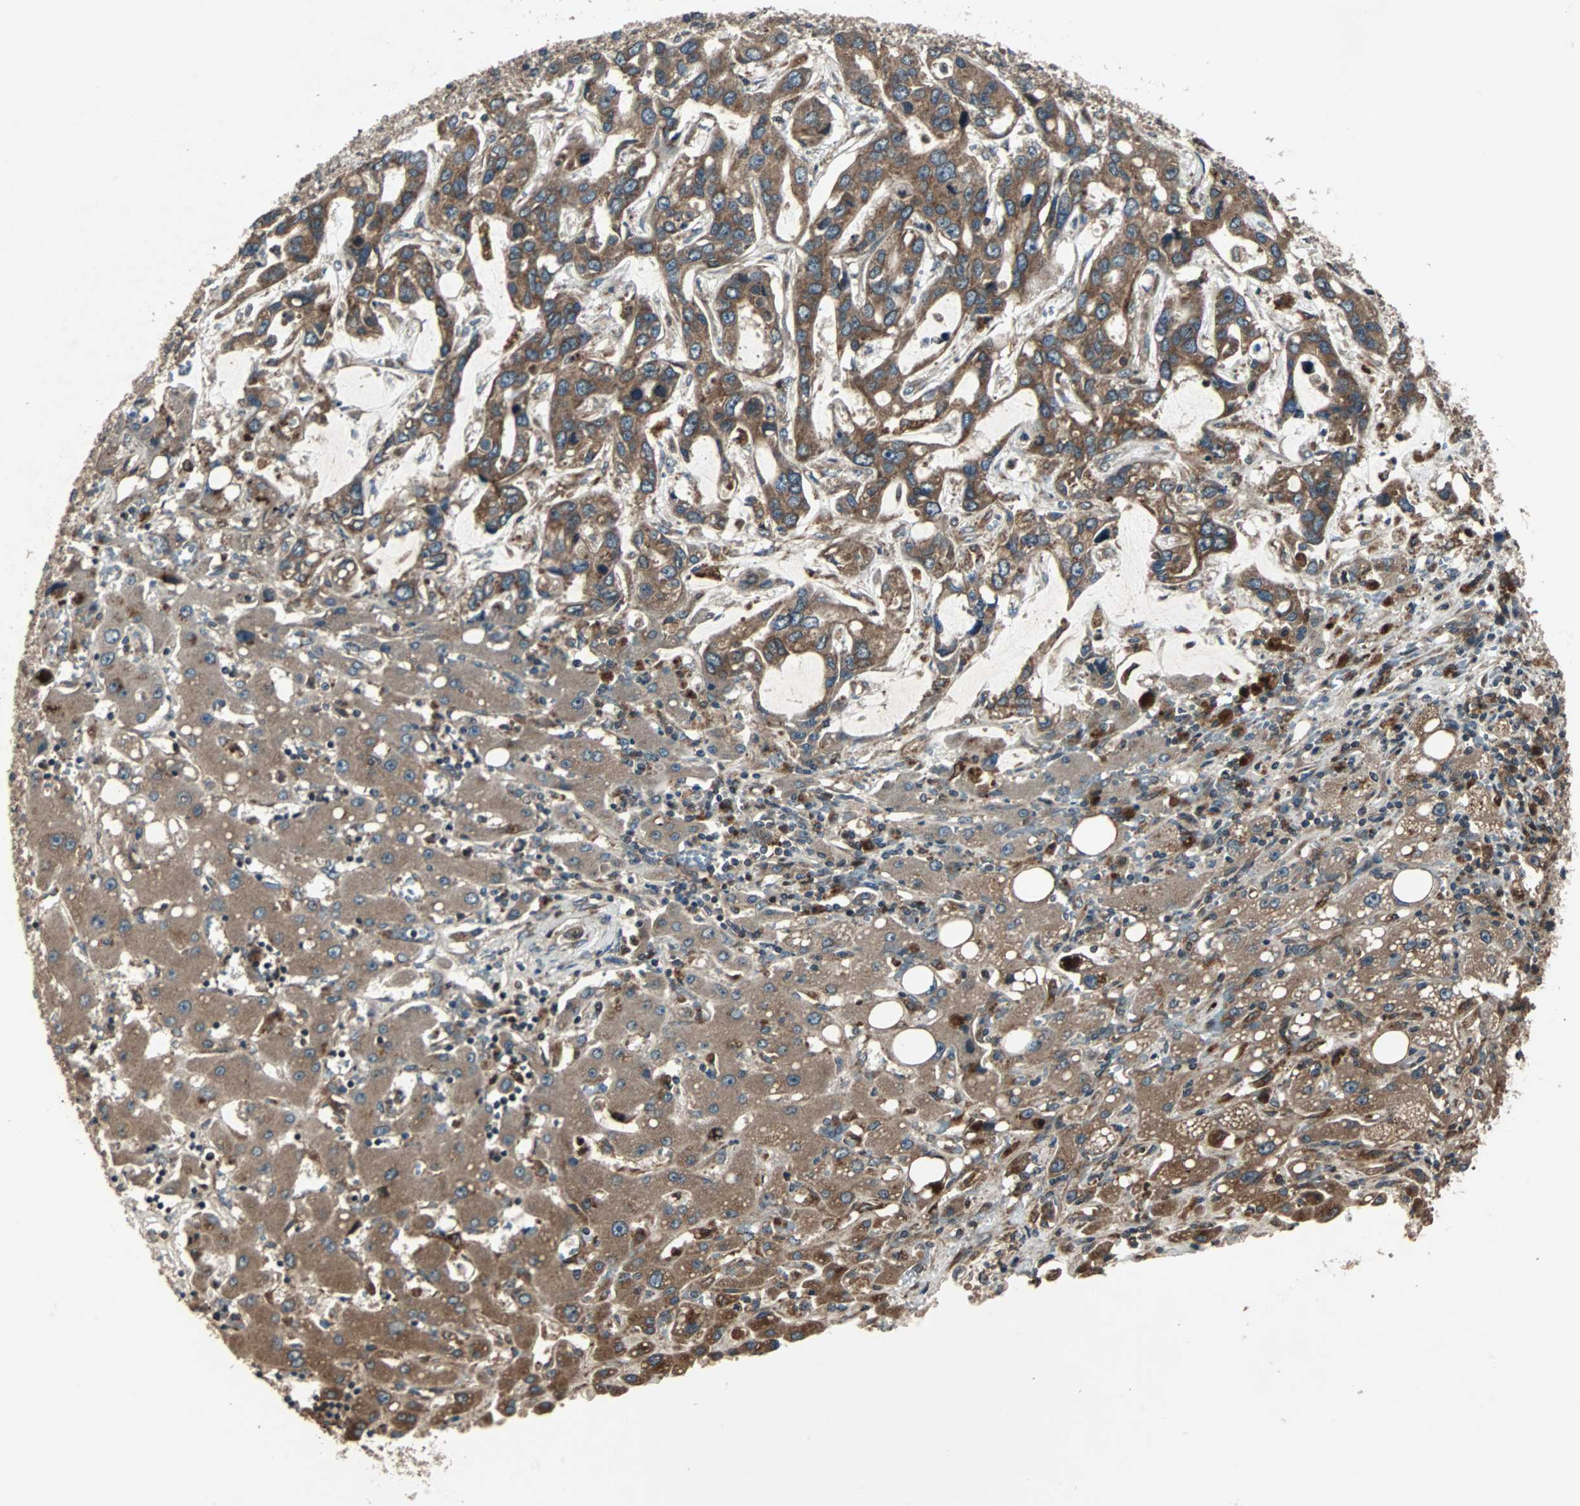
{"staining": {"intensity": "moderate", "quantity": ">75%", "location": "cytoplasmic/membranous"}, "tissue": "liver cancer", "cell_type": "Tumor cells", "image_type": "cancer", "snomed": [{"axis": "morphology", "description": "Cholangiocarcinoma"}, {"axis": "topography", "description": "Liver"}], "caption": "Liver cancer (cholangiocarcinoma) stained with DAB immunohistochemistry reveals medium levels of moderate cytoplasmic/membranous positivity in about >75% of tumor cells. The staining is performed using DAB brown chromogen to label protein expression. The nuclei are counter-stained blue using hematoxylin.", "gene": "RAB7A", "patient": {"sex": "female", "age": 65}}